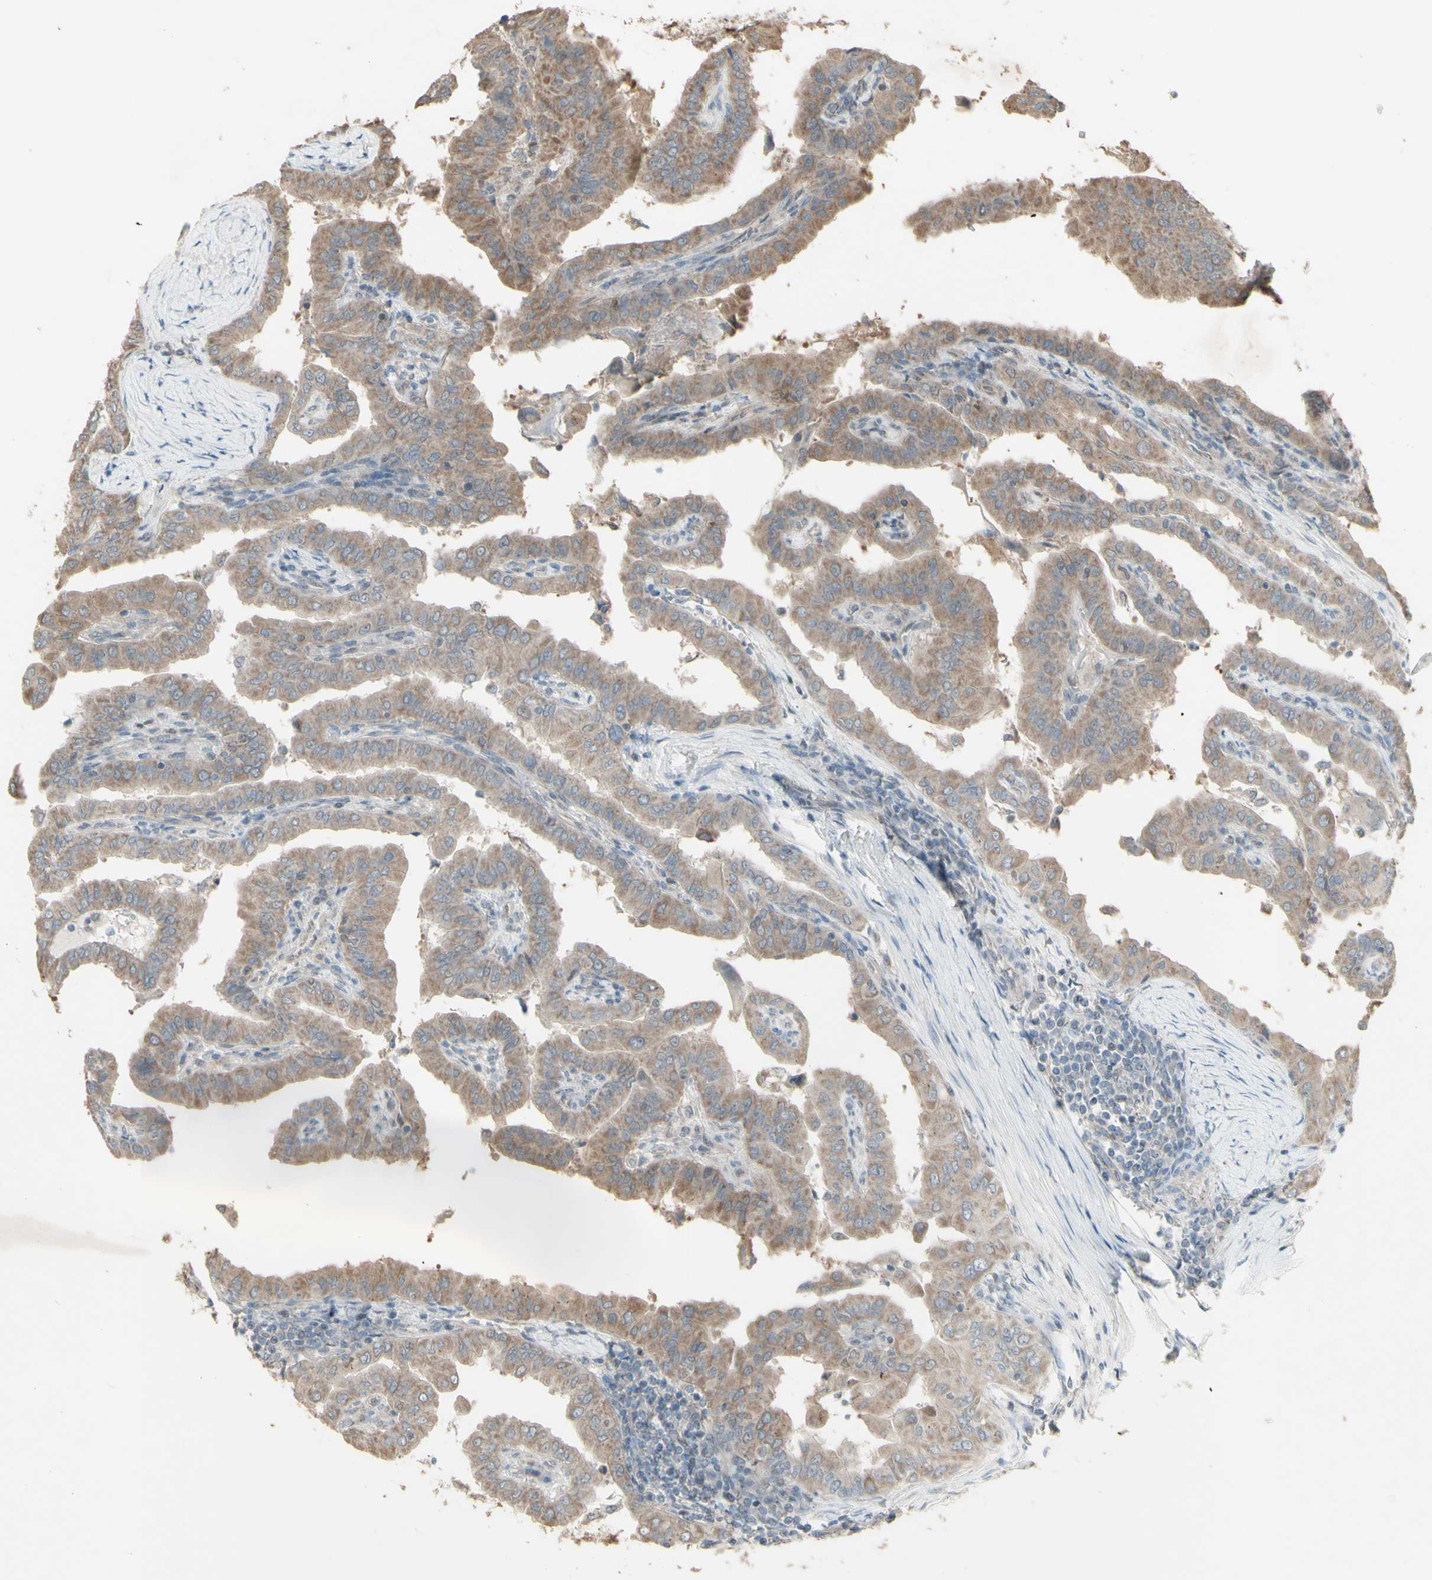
{"staining": {"intensity": "weak", "quantity": ">75%", "location": "cytoplasmic/membranous"}, "tissue": "thyroid cancer", "cell_type": "Tumor cells", "image_type": "cancer", "snomed": [{"axis": "morphology", "description": "Papillary adenocarcinoma, NOS"}, {"axis": "topography", "description": "Thyroid gland"}], "caption": "DAB immunohistochemical staining of thyroid papillary adenocarcinoma displays weak cytoplasmic/membranous protein expression in approximately >75% of tumor cells.", "gene": "FXYD3", "patient": {"sex": "male", "age": 33}}